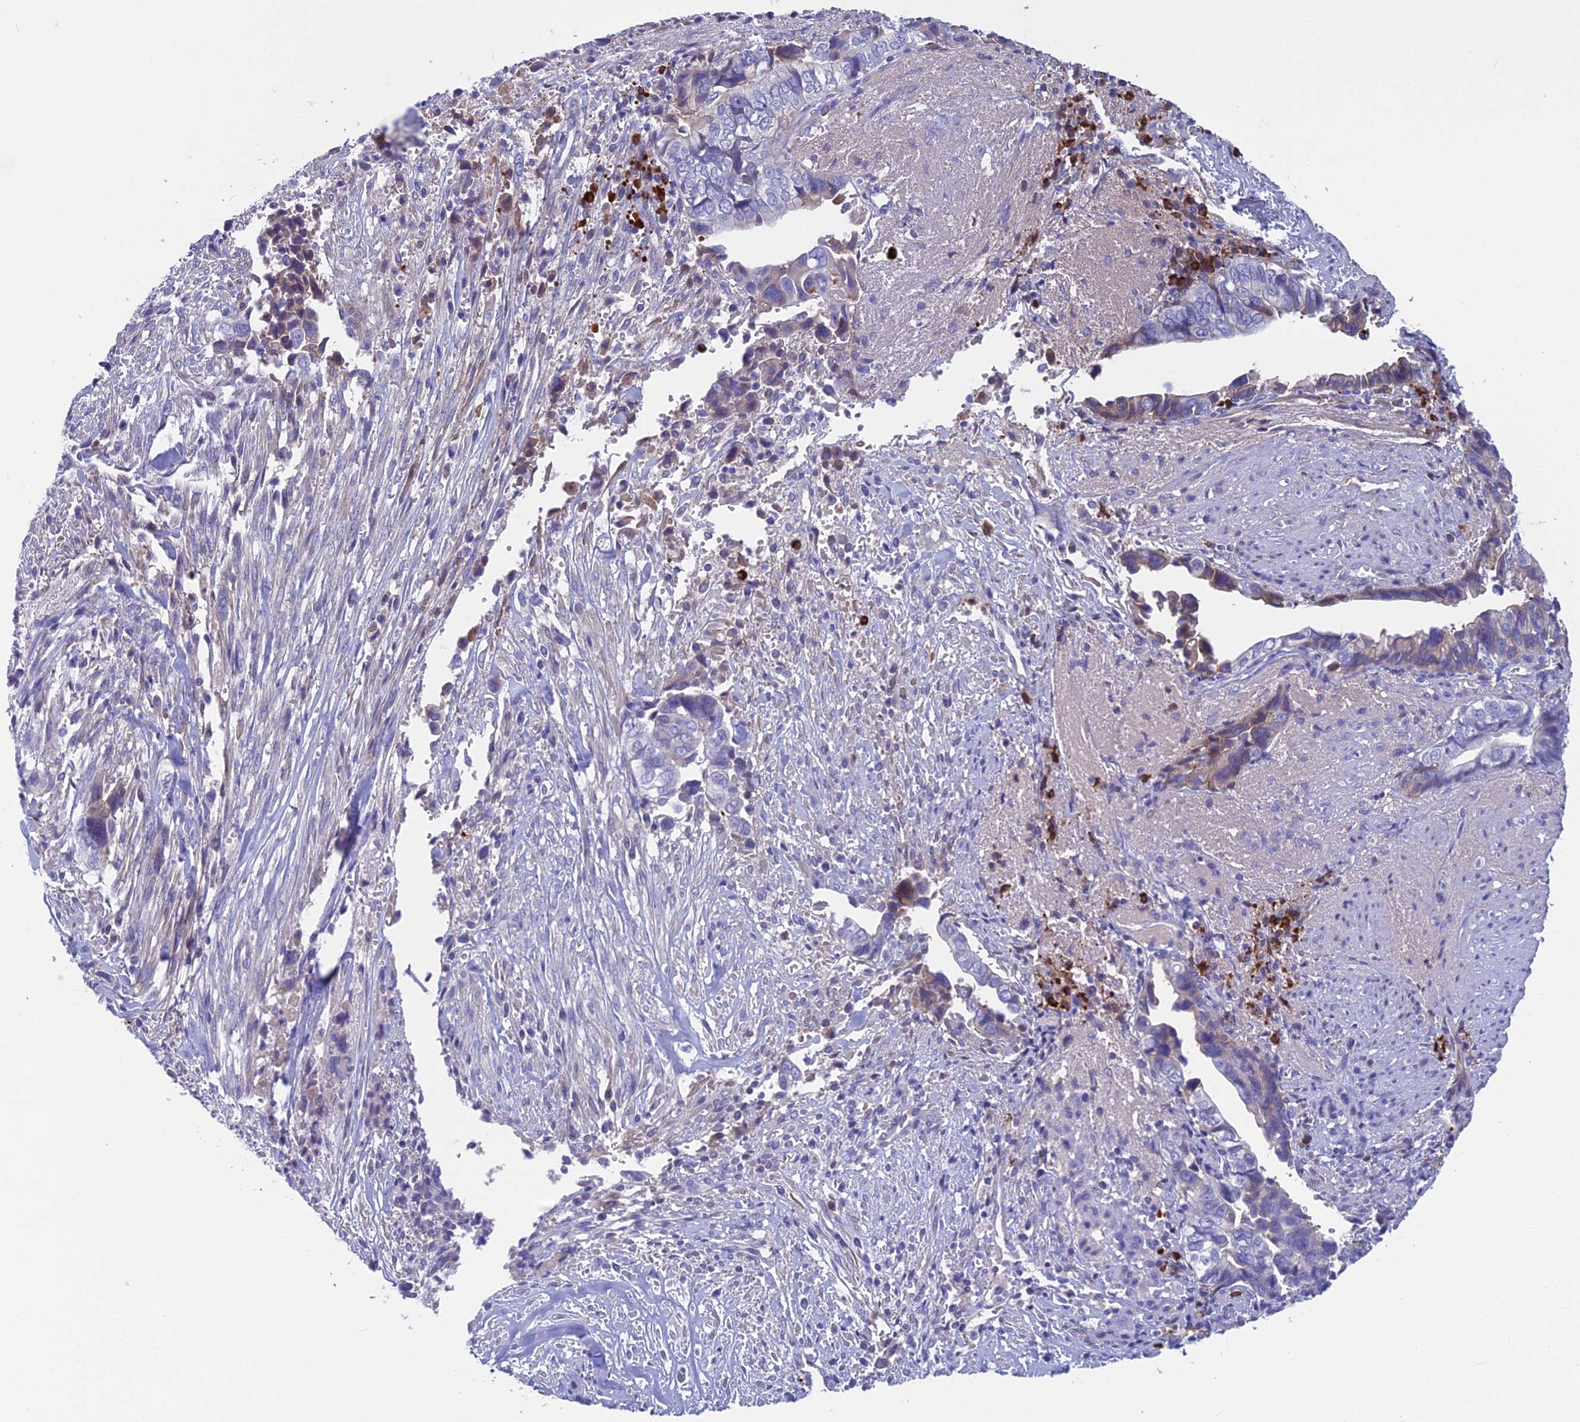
{"staining": {"intensity": "negative", "quantity": "none", "location": "none"}, "tissue": "liver cancer", "cell_type": "Tumor cells", "image_type": "cancer", "snomed": [{"axis": "morphology", "description": "Cholangiocarcinoma"}, {"axis": "topography", "description": "Liver"}], "caption": "The immunohistochemistry histopathology image has no significant staining in tumor cells of liver cancer tissue. (Immunohistochemistry (ihc), brightfield microscopy, high magnification).", "gene": "SNAP91", "patient": {"sex": "female", "age": 79}}